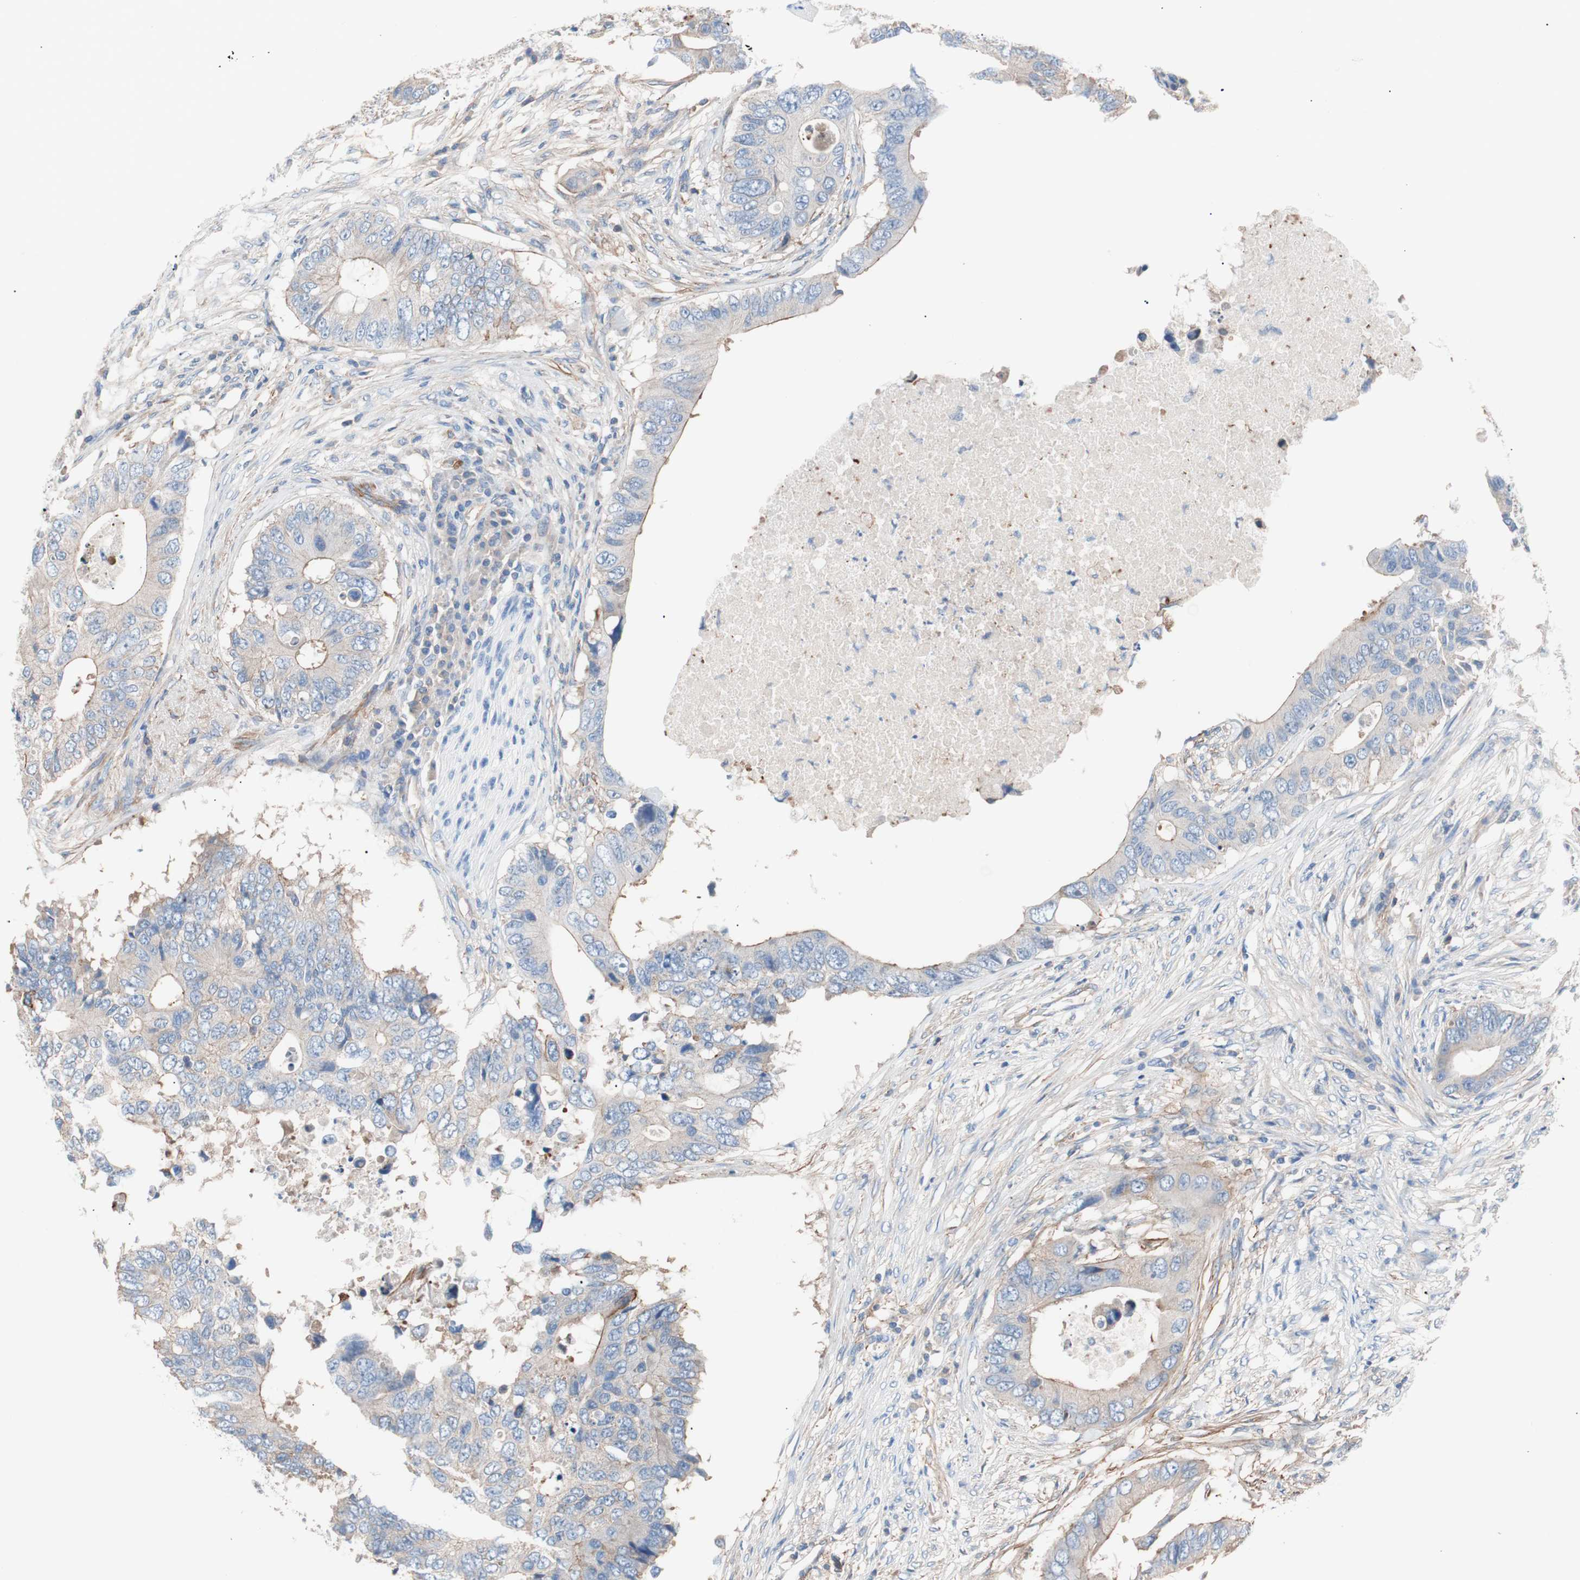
{"staining": {"intensity": "weak", "quantity": "25%-75%", "location": "cytoplasmic/membranous"}, "tissue": "colorectal cancer", "cell_type": "Tumor cells", "image_type": "cancer", "snomed": [{"axis": "morphology", "description": "Adenocarcinoma, NOS"}, {"axis": "topography", "description": "Colon"}], "caption": "Colorectal cancer (adenocarcinoma) stained for a protein (brown) exhibits weak cytoplasmic/membranous positive positivity in about 25%-75% of tumor cells.", "gene": "GPR160", "patient": {"sex": "male", "age": 71}}